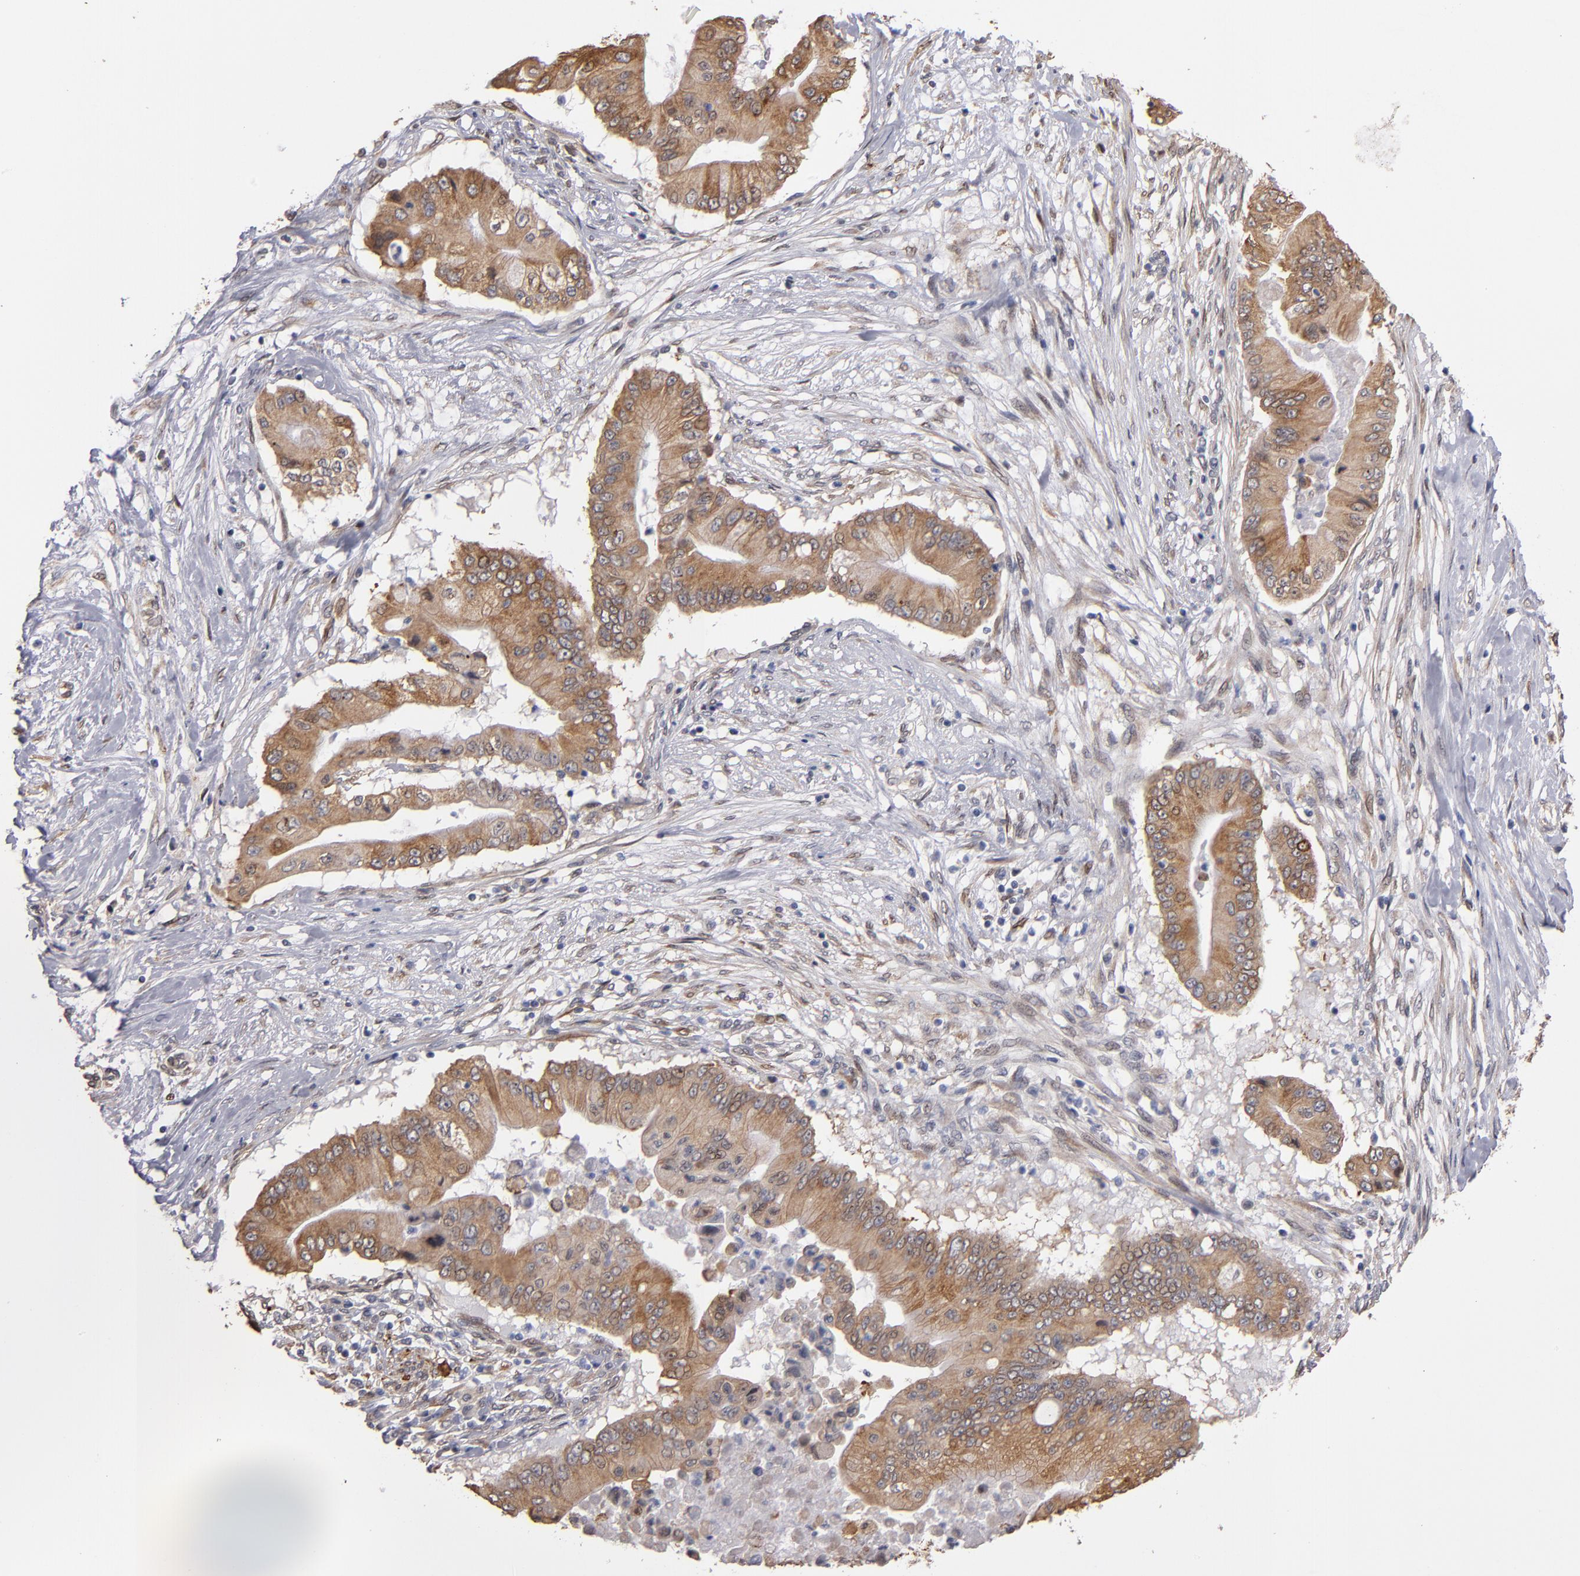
{"staining": {"intensity": "moderate", "quantity": ">75%", "location": "cytoplasmic/membranous"}, "tissue": "pancreatic cancer", "cell_type": "Tumor cells", "image_type": "cancer", "snomed": [{"axis": "morphology", "description": "Adenocarcinoma, NOS"}, {"axis": "topography", "description": "Pancreas"}], "caption": "High-power microscopy captured an immunohistochemistry (IHC) photomicrograph of adenocarcinoma (pancreatic), revealing moderate cytoplasmic/membranous positivity in about >75% of tumor cells.", "gene": "PGRMC1", "patient": {"sex": "male", "age": 62}}